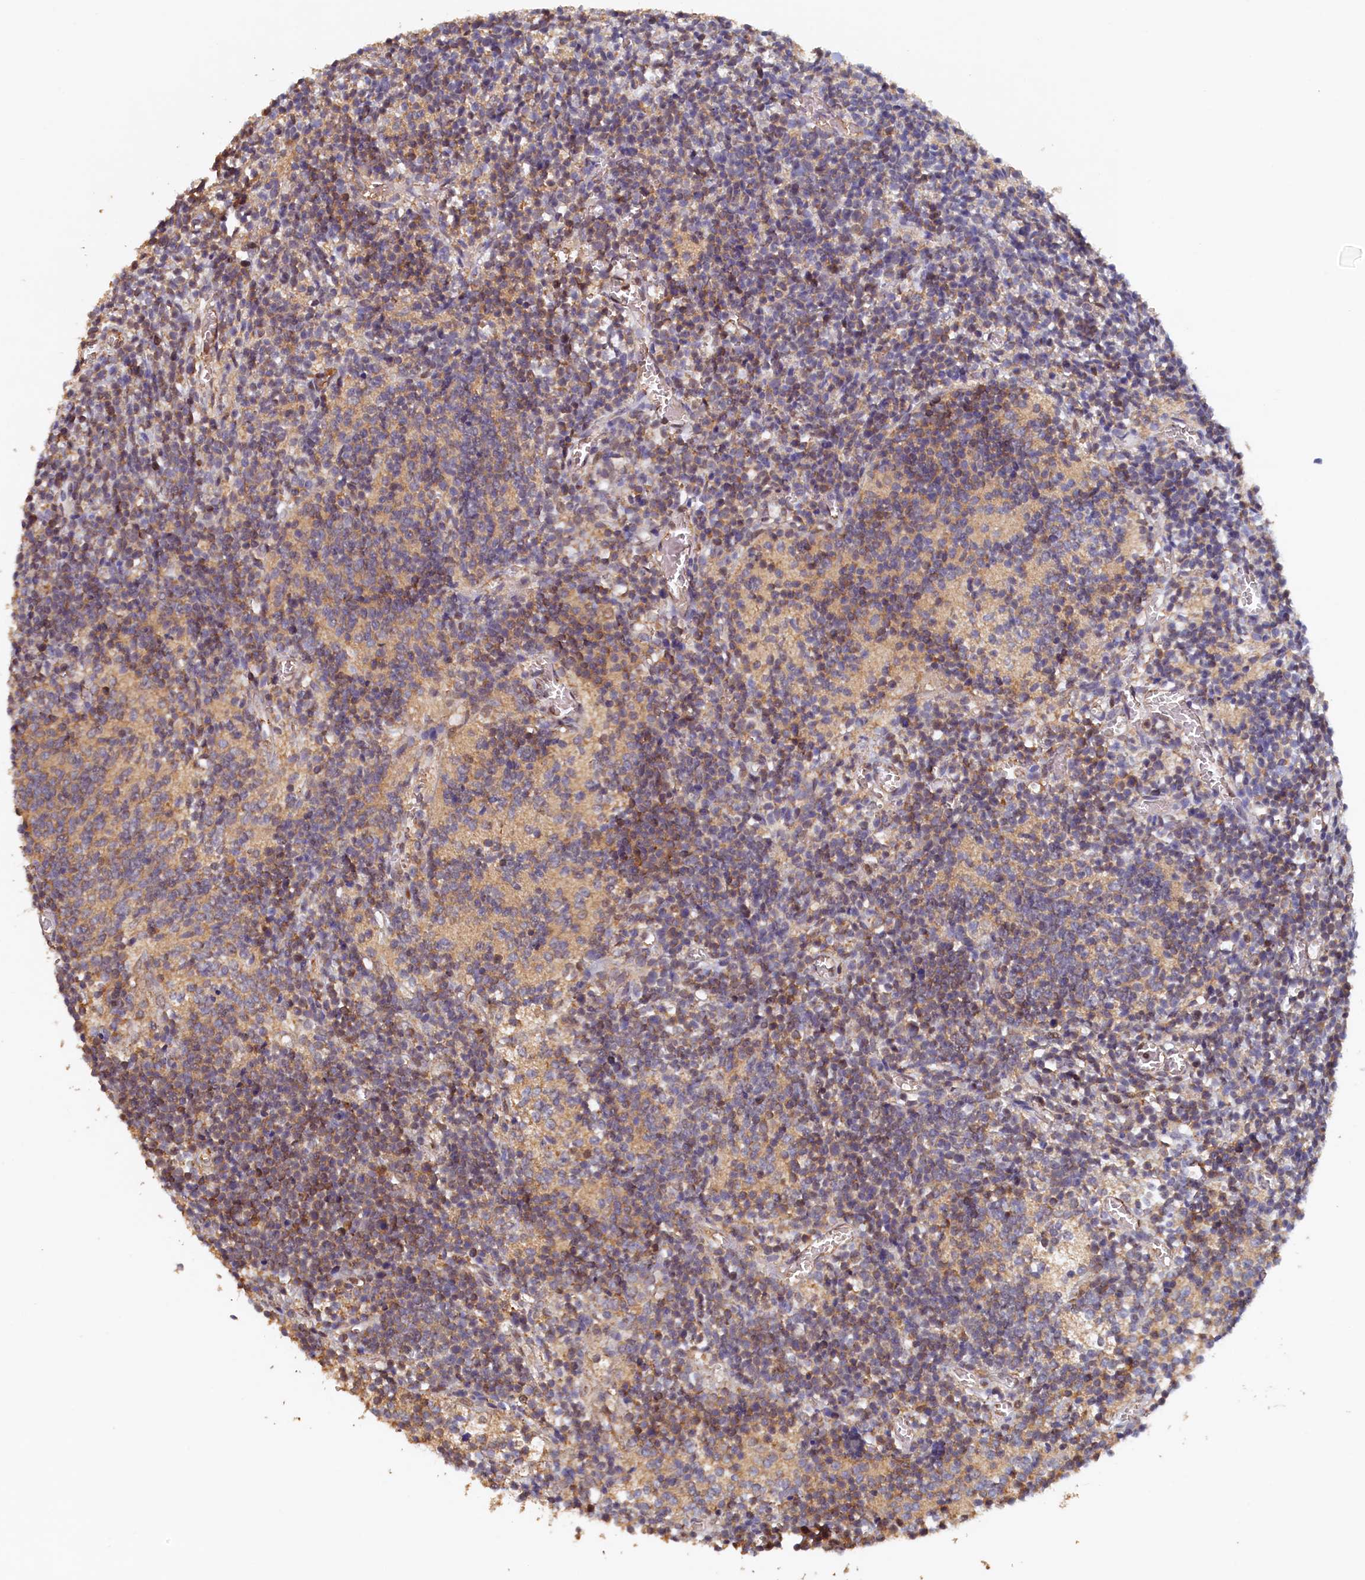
{"staining": {"intensity": "weak", "quantity": "25%-75%", "location": "cytoplasmic/membranous"}, "tissue": "glioma", "cell_type": "Tumor cells", "image_type": "cancer", "snomed": [{"axis": "morphology", "description": "Glioma, malignant, Low grade"}, {"axis": "topography", "description": "Brain"}], "caption": "Immunohistochemistry of human glioma shows low levels of weak cytoplasmic/membranous positivity in about 25%-75% of tumor cells.", "gene": "UBL7", "patient": {"sex": "female", "age": 1}}